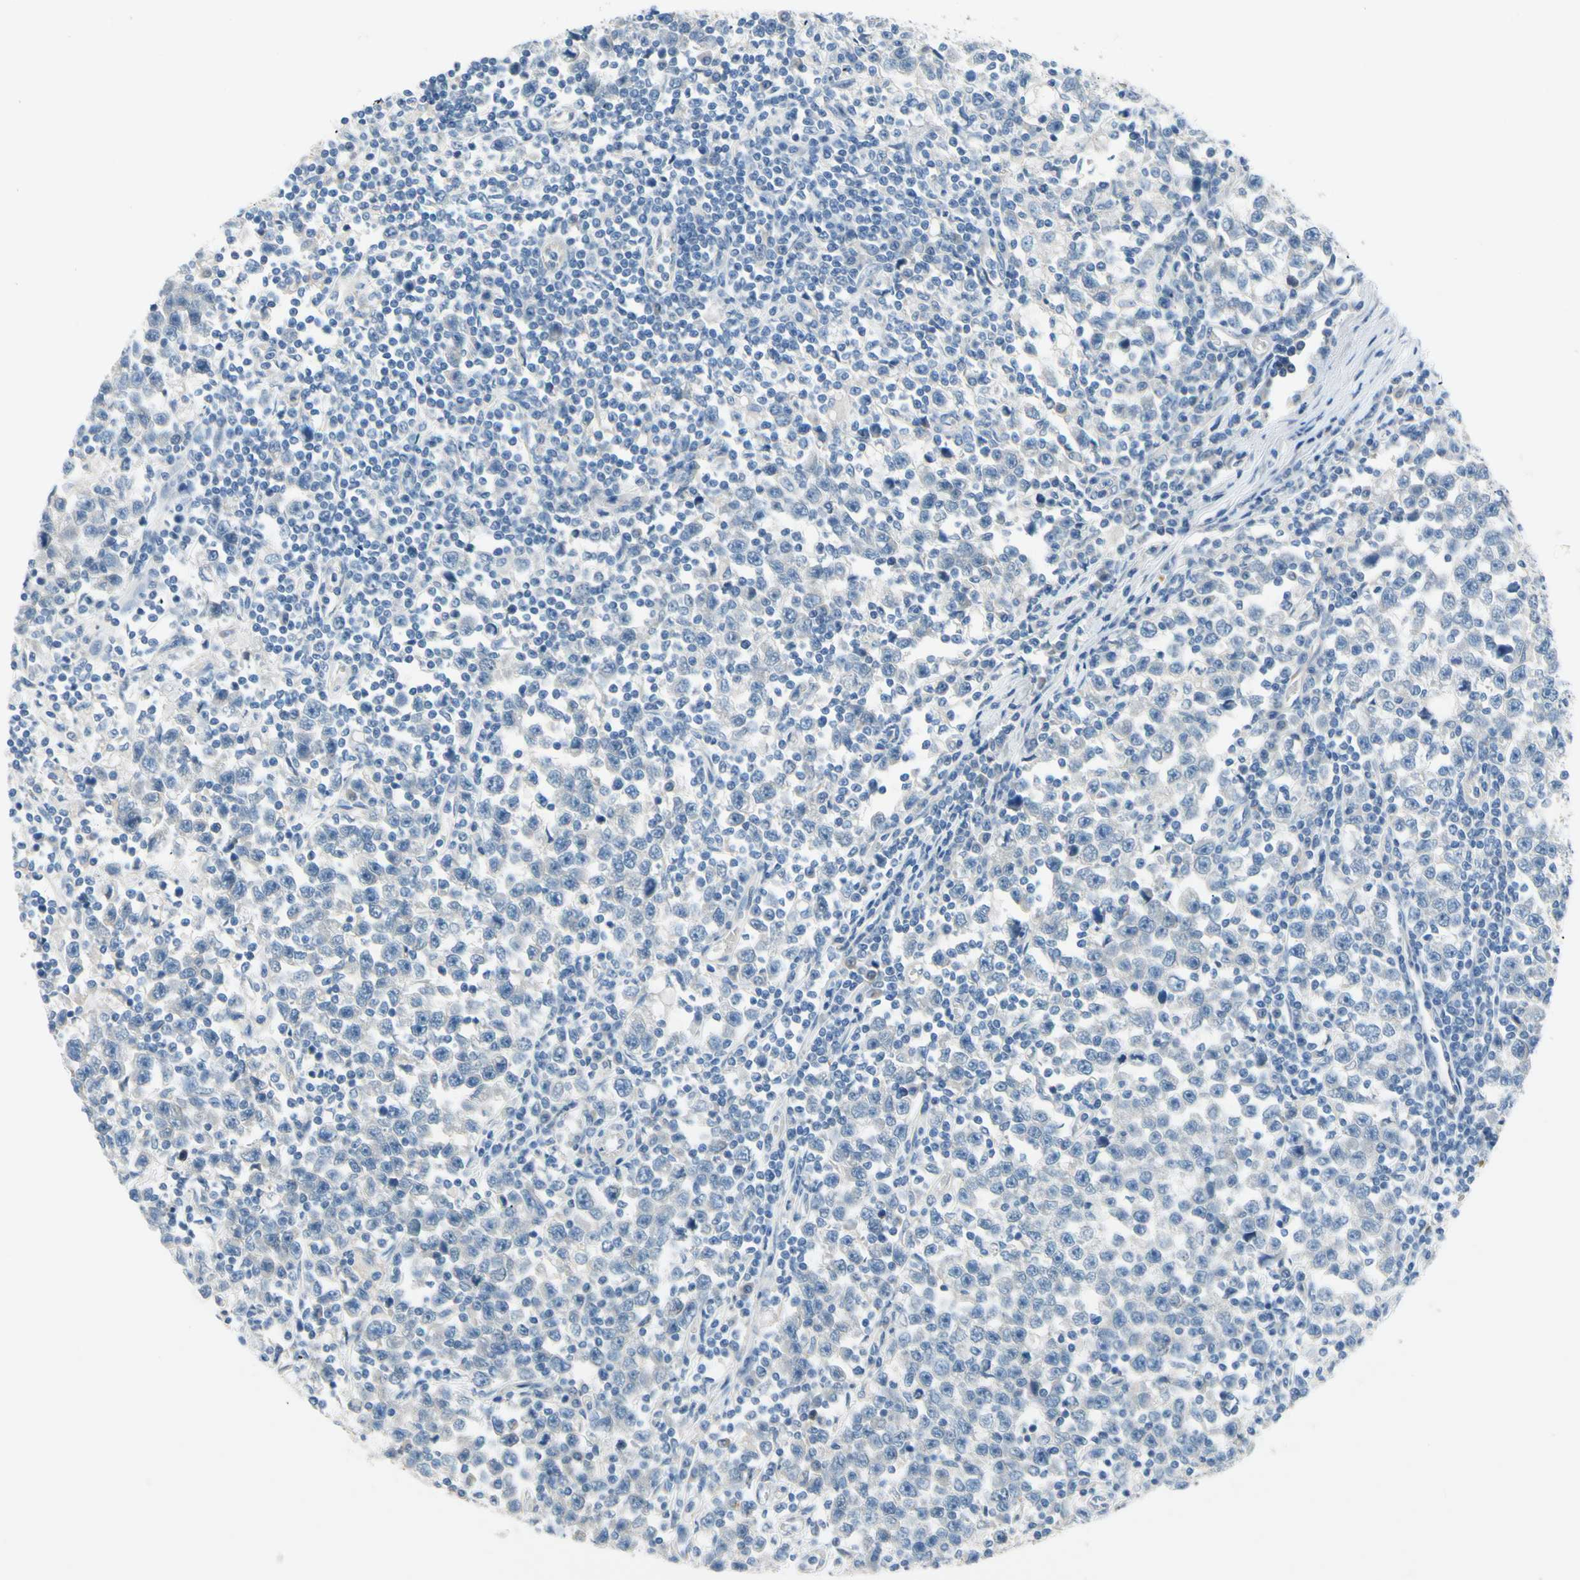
{"staining": {"intensity": "negative", "quantity": "none", "location": "none"}, "tissue": "testis cancer", "cell_type": "Tumor cells", "image_type": "cancer", "snomed": [{"axis": "morphology", "description": "Seminoma, NOS"}, {"axis": "topography", "description": "Testis"}], "caption": "Photomicrograph shows no significant protein expression in tumor cells of testis cancer. (DAB IHC with hematoxylin counter stain).", "gene": "CNDP1", "patient": {"sex": "male", "age": 43}}